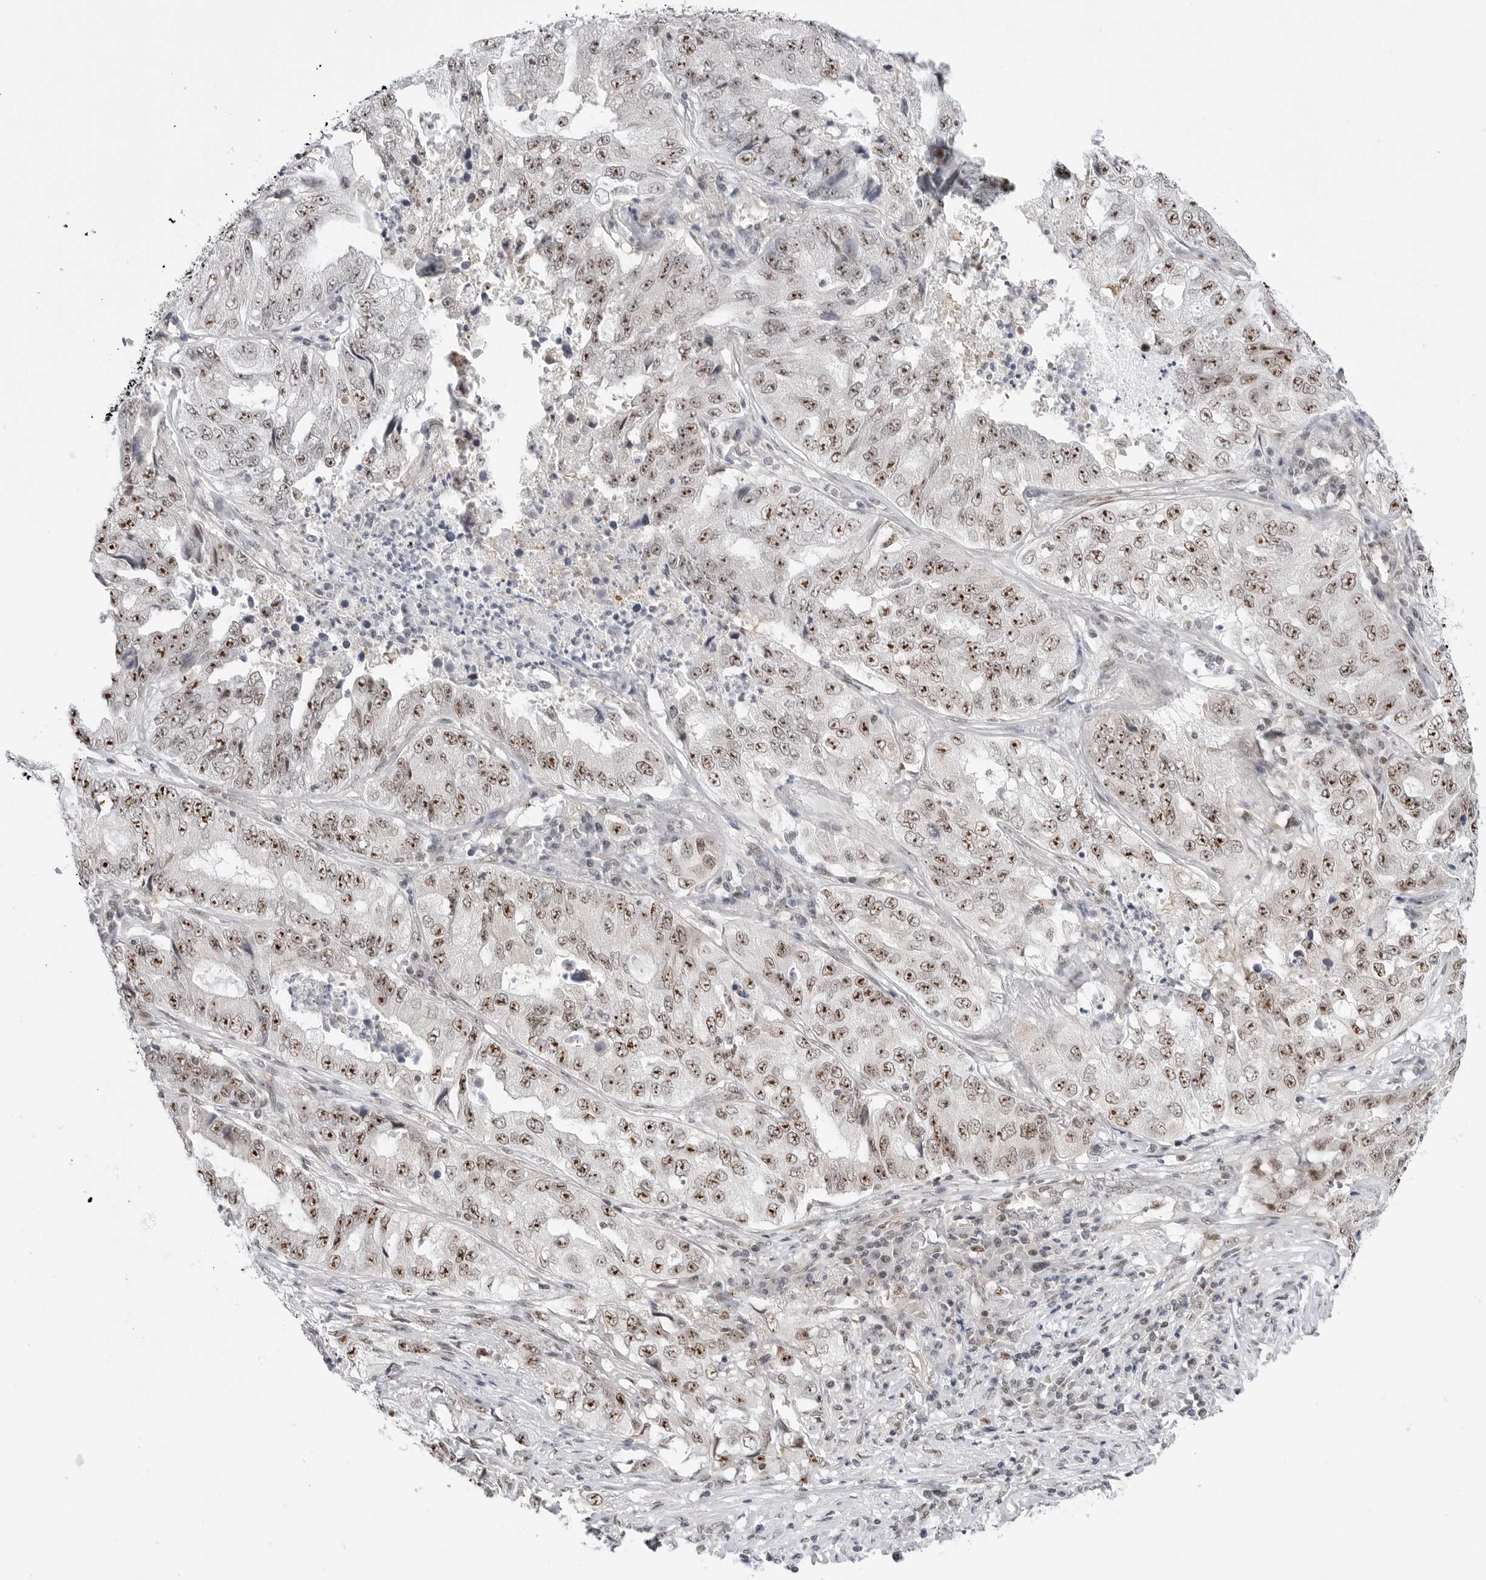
{"staining": {"intensity": "moderate", "quantity": ">75%", "location": "nuclear"}, "tissue": "lung cancer", "cell_type": "Tumor cells", "image_type": "cancer", "snomed": [{"axis": "morphology", "description": "Adenocarcinoma, NOS"}, {"axis": "topography", "description": "Lung"}], "caption": "Lung adenocarcinoma stained with a protein marker displays moderate staining in tumor cells.", "gene": "C1orf162", "patient": {"sex": "female", "age": 51}}